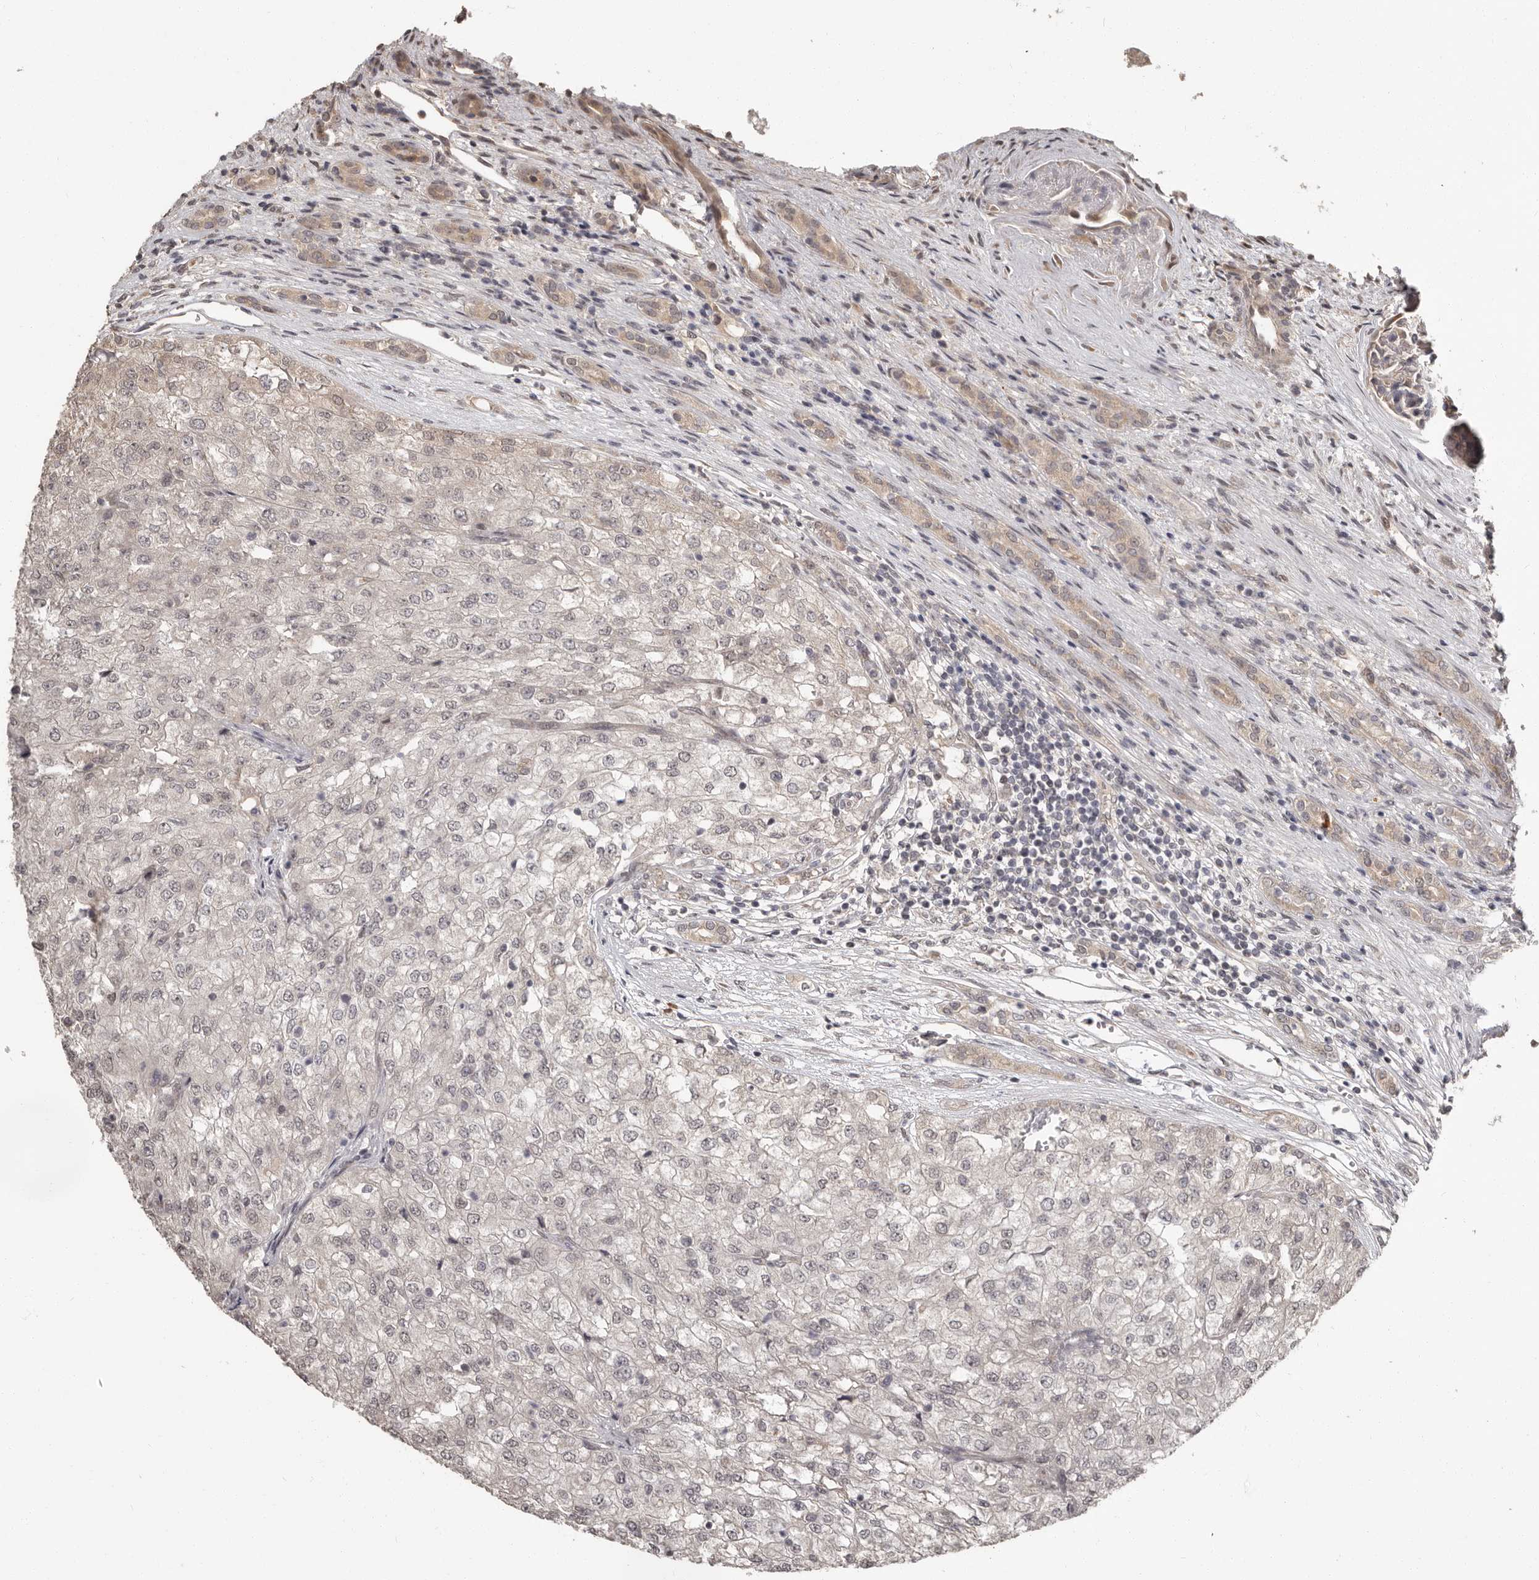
{"staining": {"intensity": "weak", "quantity": "<25%", "location": "nuclear"}, "tissue": "renal cancer", "cell_type": "Tumor cells", "image_type": "cancer", "snomed": [{"axis": "morphology", "description": "Adenocarcinoma, NOS"}, {"axis": "topography", "description": "Kidney"}], "caption": "Photomicrograph shows no significant protein staining in tumor cells of renal adenocarcinoma.", "gene": "ZFP14", "patient": {"sex": "female", "age": 54}}